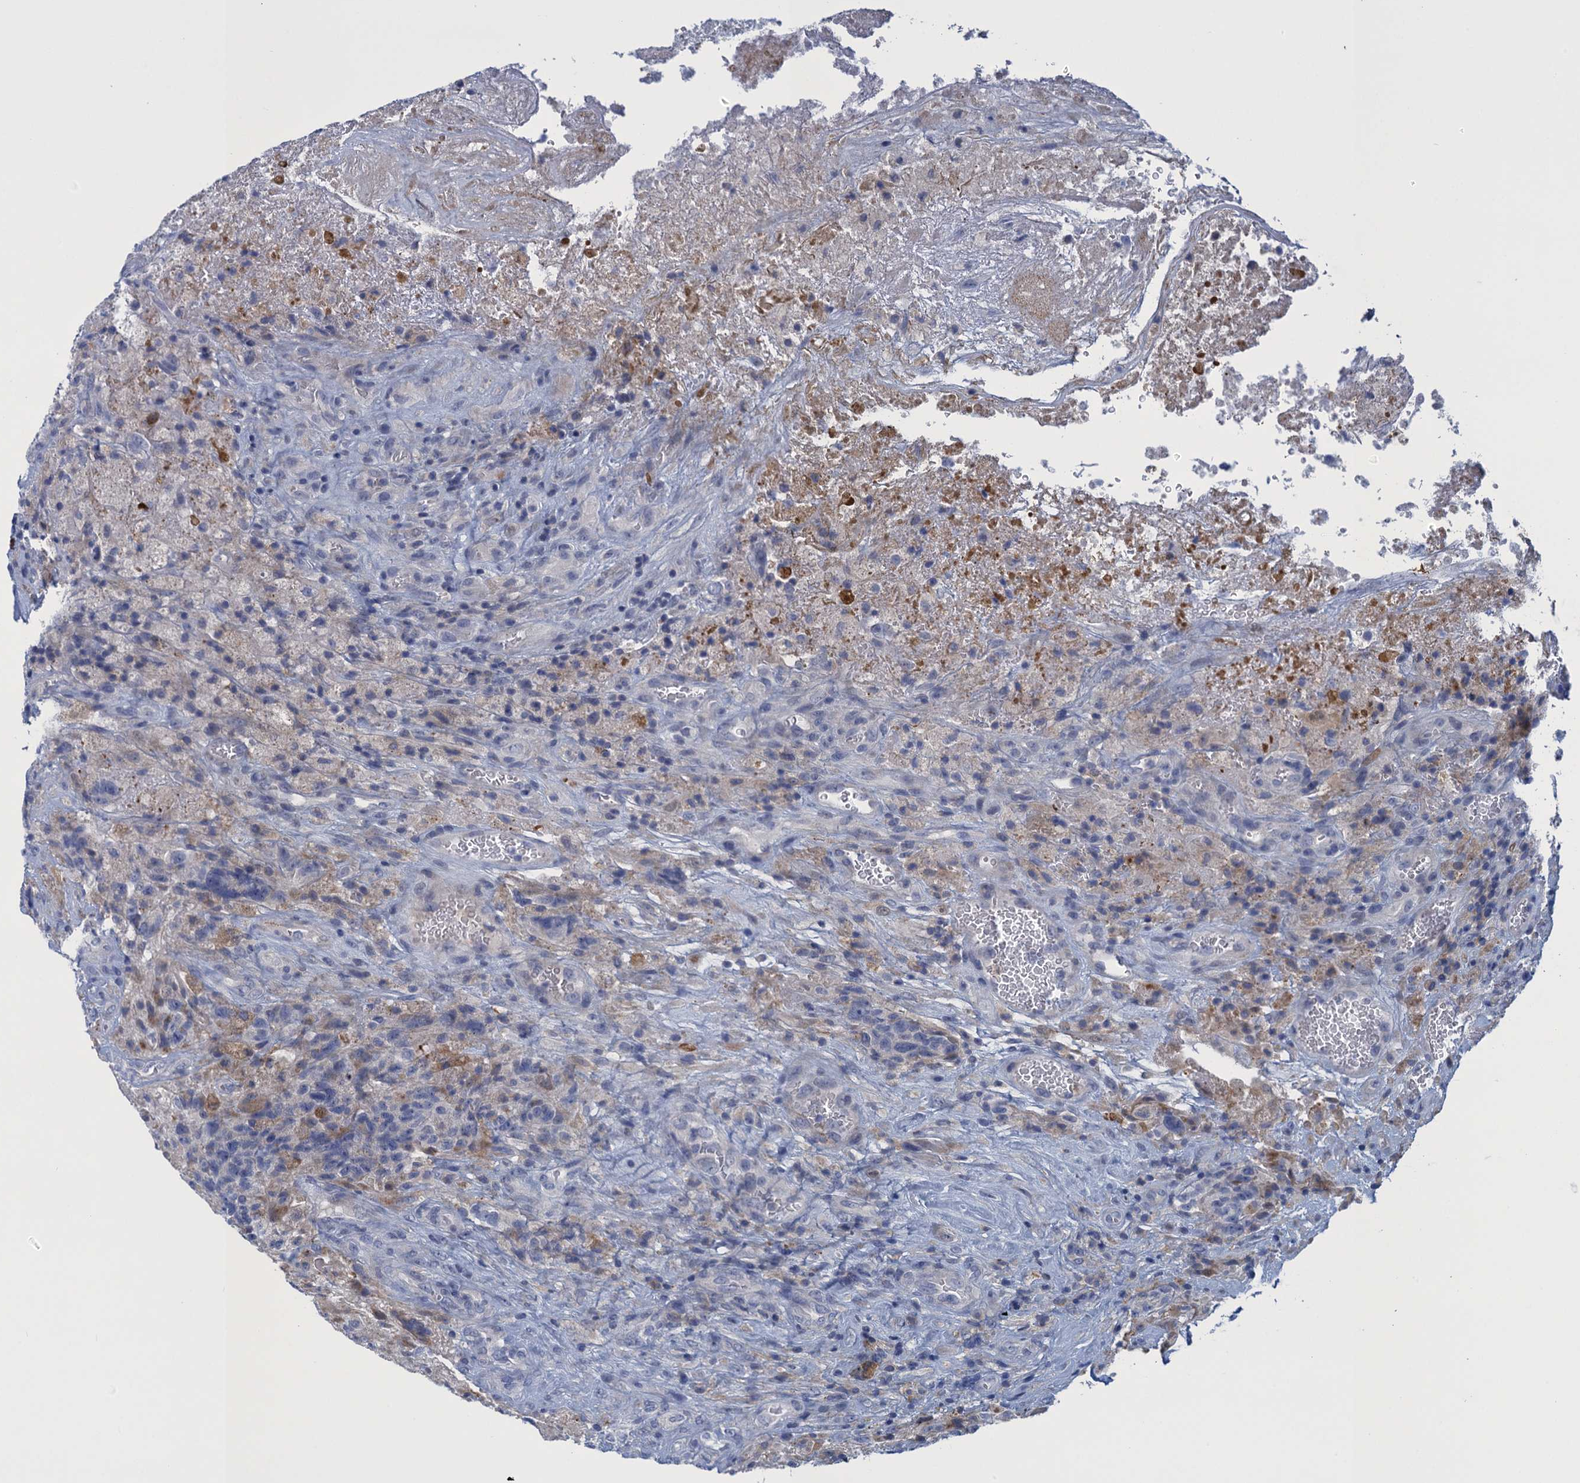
{"staining": {"intensity": "negative", "quantity": "none", "location": "none"}, "tissue": "glioma", "cell_type": "Tumor cells", "image_type": "cancer", "snomed": [{"axis": "morphology", "description": "Glioma, malignant, High grade"}, {"axis": "topography", "description": "Brain"}], "caption": "Immunohistochemistry of human glioma shows no positivity in tumor cells.", "gene": "SCEL", "patient": {"sex": "male", "age": 69}}